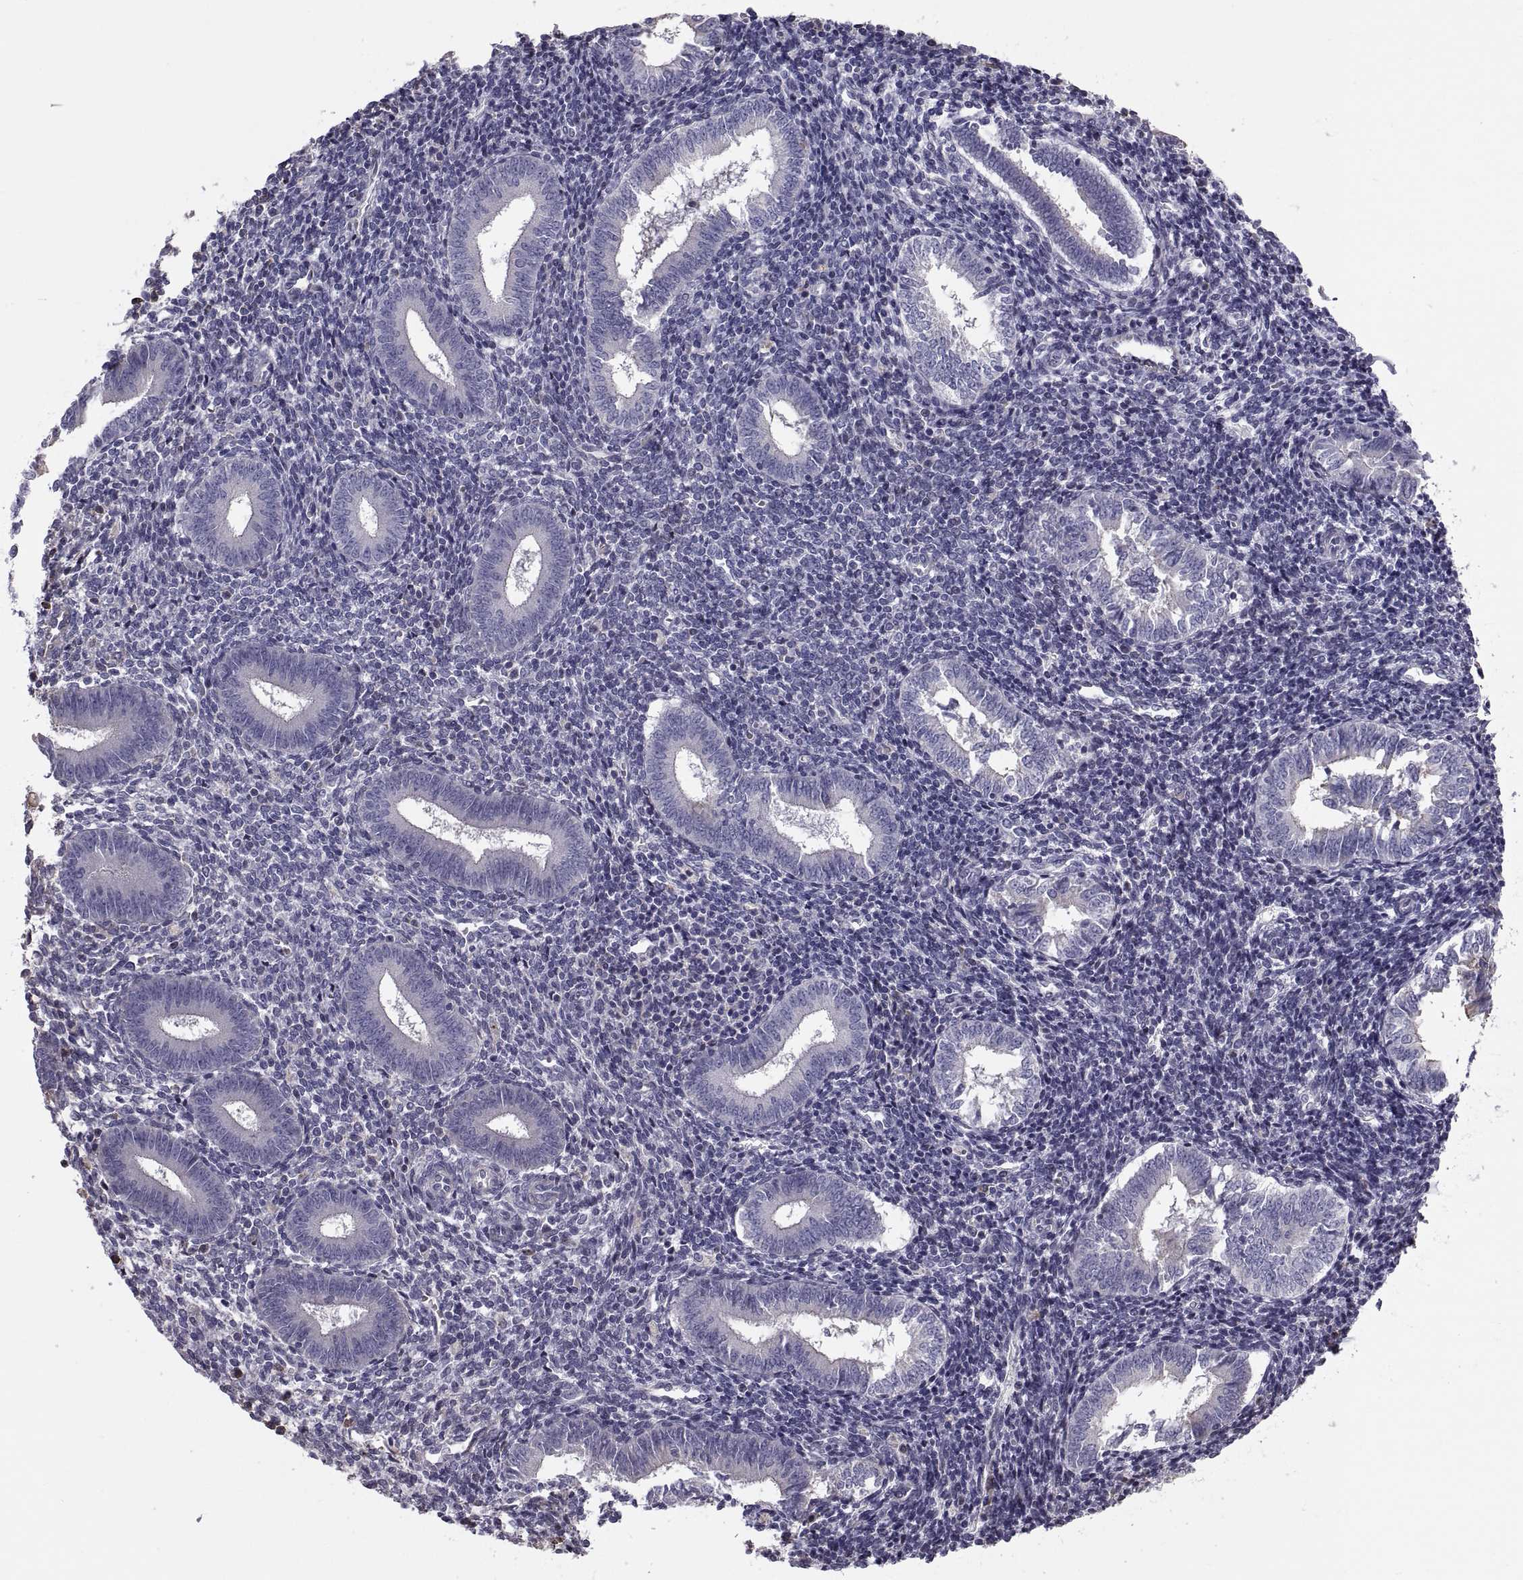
{"staining": {"intensity": "negative", "quantity": "none", "location": "none"}, "tissue": "endometrium", "cell_type": "Cells in endometrial stroma", "image_type": "normal", "snomed": [{"axis": "morphology", "description": "Normal tissue, NOS"}, {"axis": "topography", "description": "Endometrium"}], "caption": "Immunohistochemistry of normal human endometrium shows no positivity in cells in endometrial stroma. (DAB immunohistochemistry (IHC) visualized using brightfield microscopy, high magnification).", "gene": "ANO1", "patient": {"sex": "female", "age": 25}}